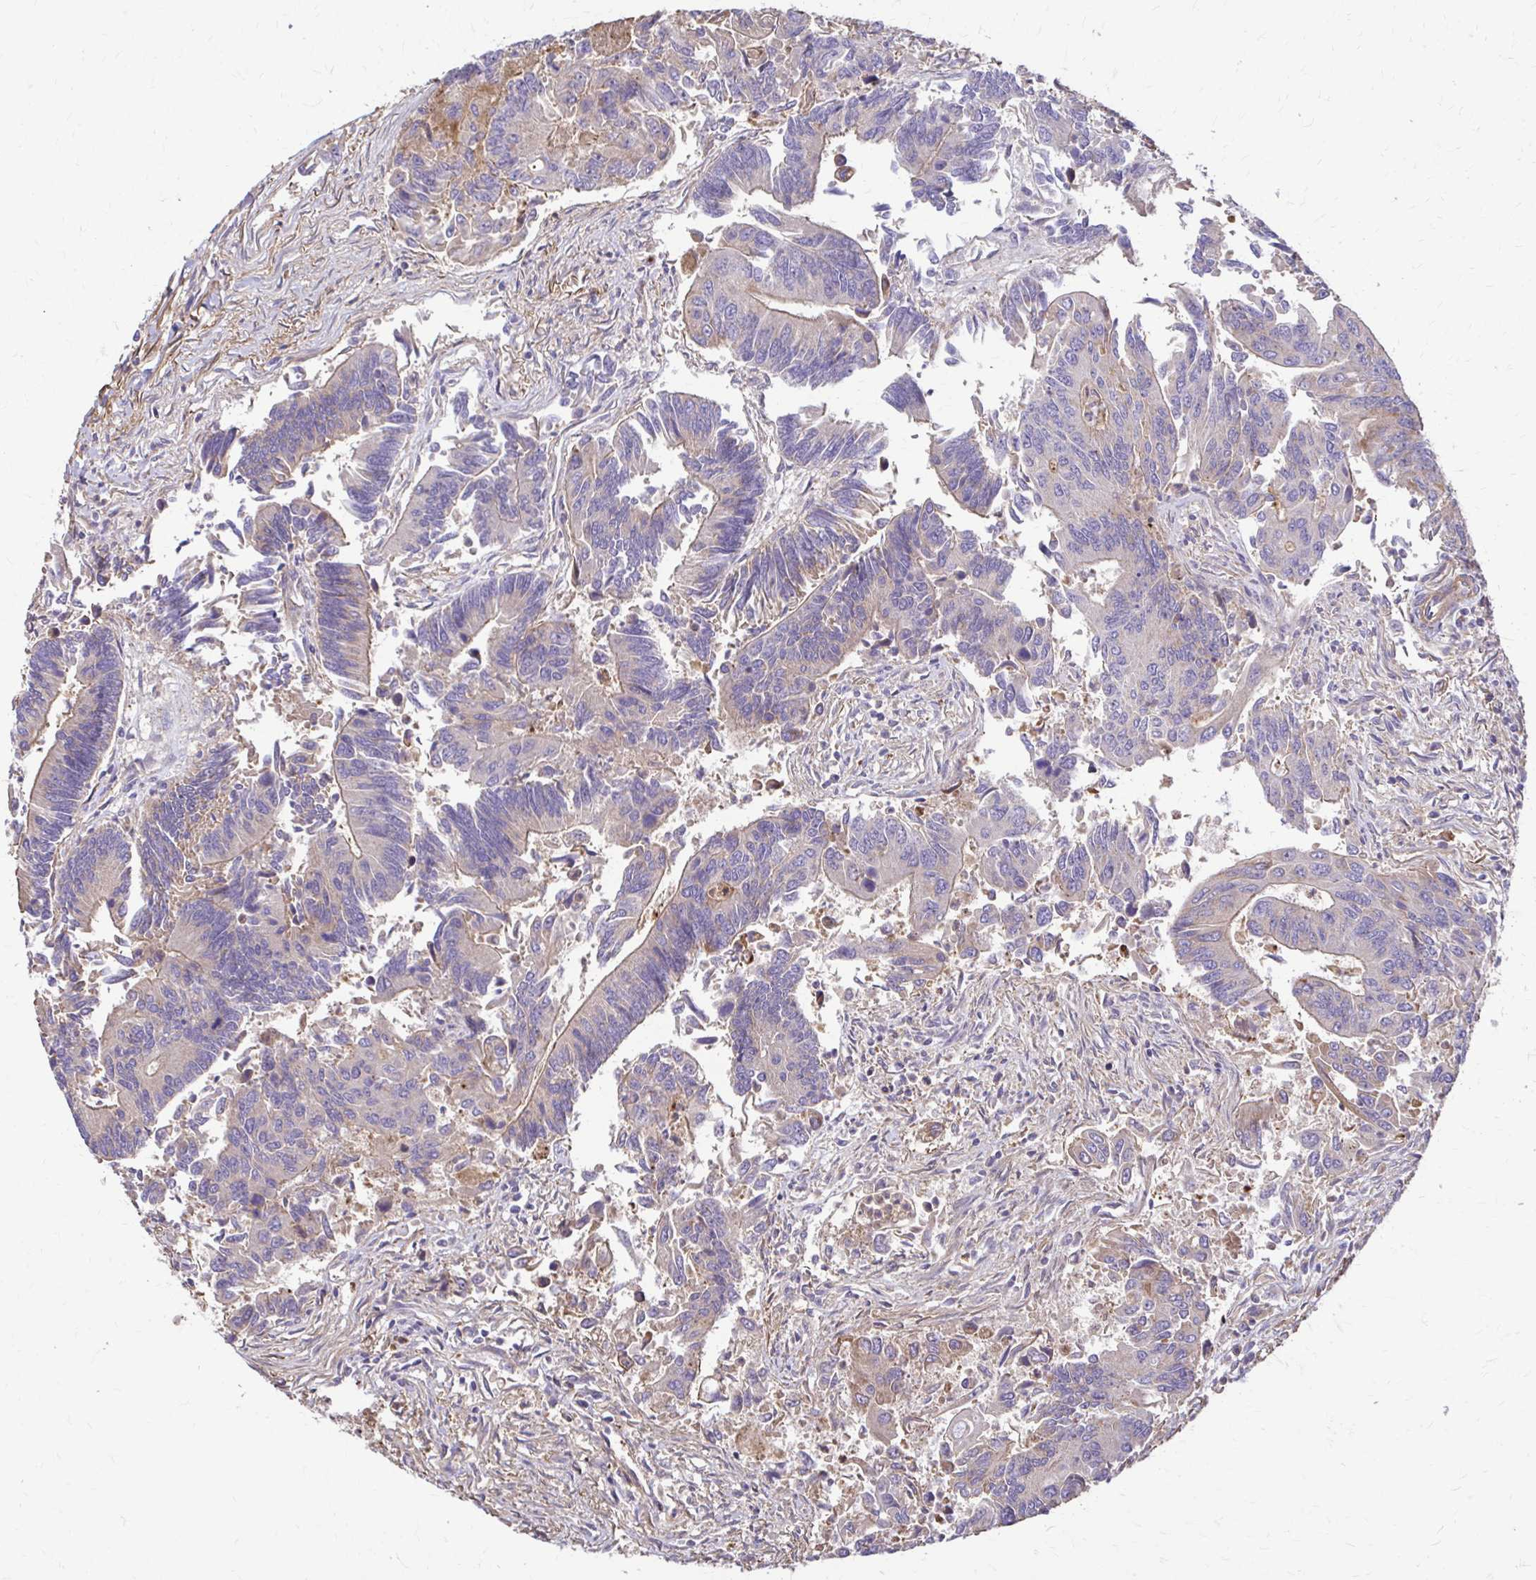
{"staining": {"intensity": "weak", "quantity": "<25%", "location": "cytoplasmic/membranous"}, "tissue": "colorectal cancer", "cell_type": "Tumor cells", "image_type": "cancer", "snomed": [{"axis": "morphology", "description": "Adenocarcinoma, NOS"}, {"axis": "topography", "description": "Colon"}], "caption": "Colorectal adenocarcinoma stained for a protein using IHC exhibits no staining tumor cells.", "gene": "DSP", "patient": {"sex": "female", "age": 67}}